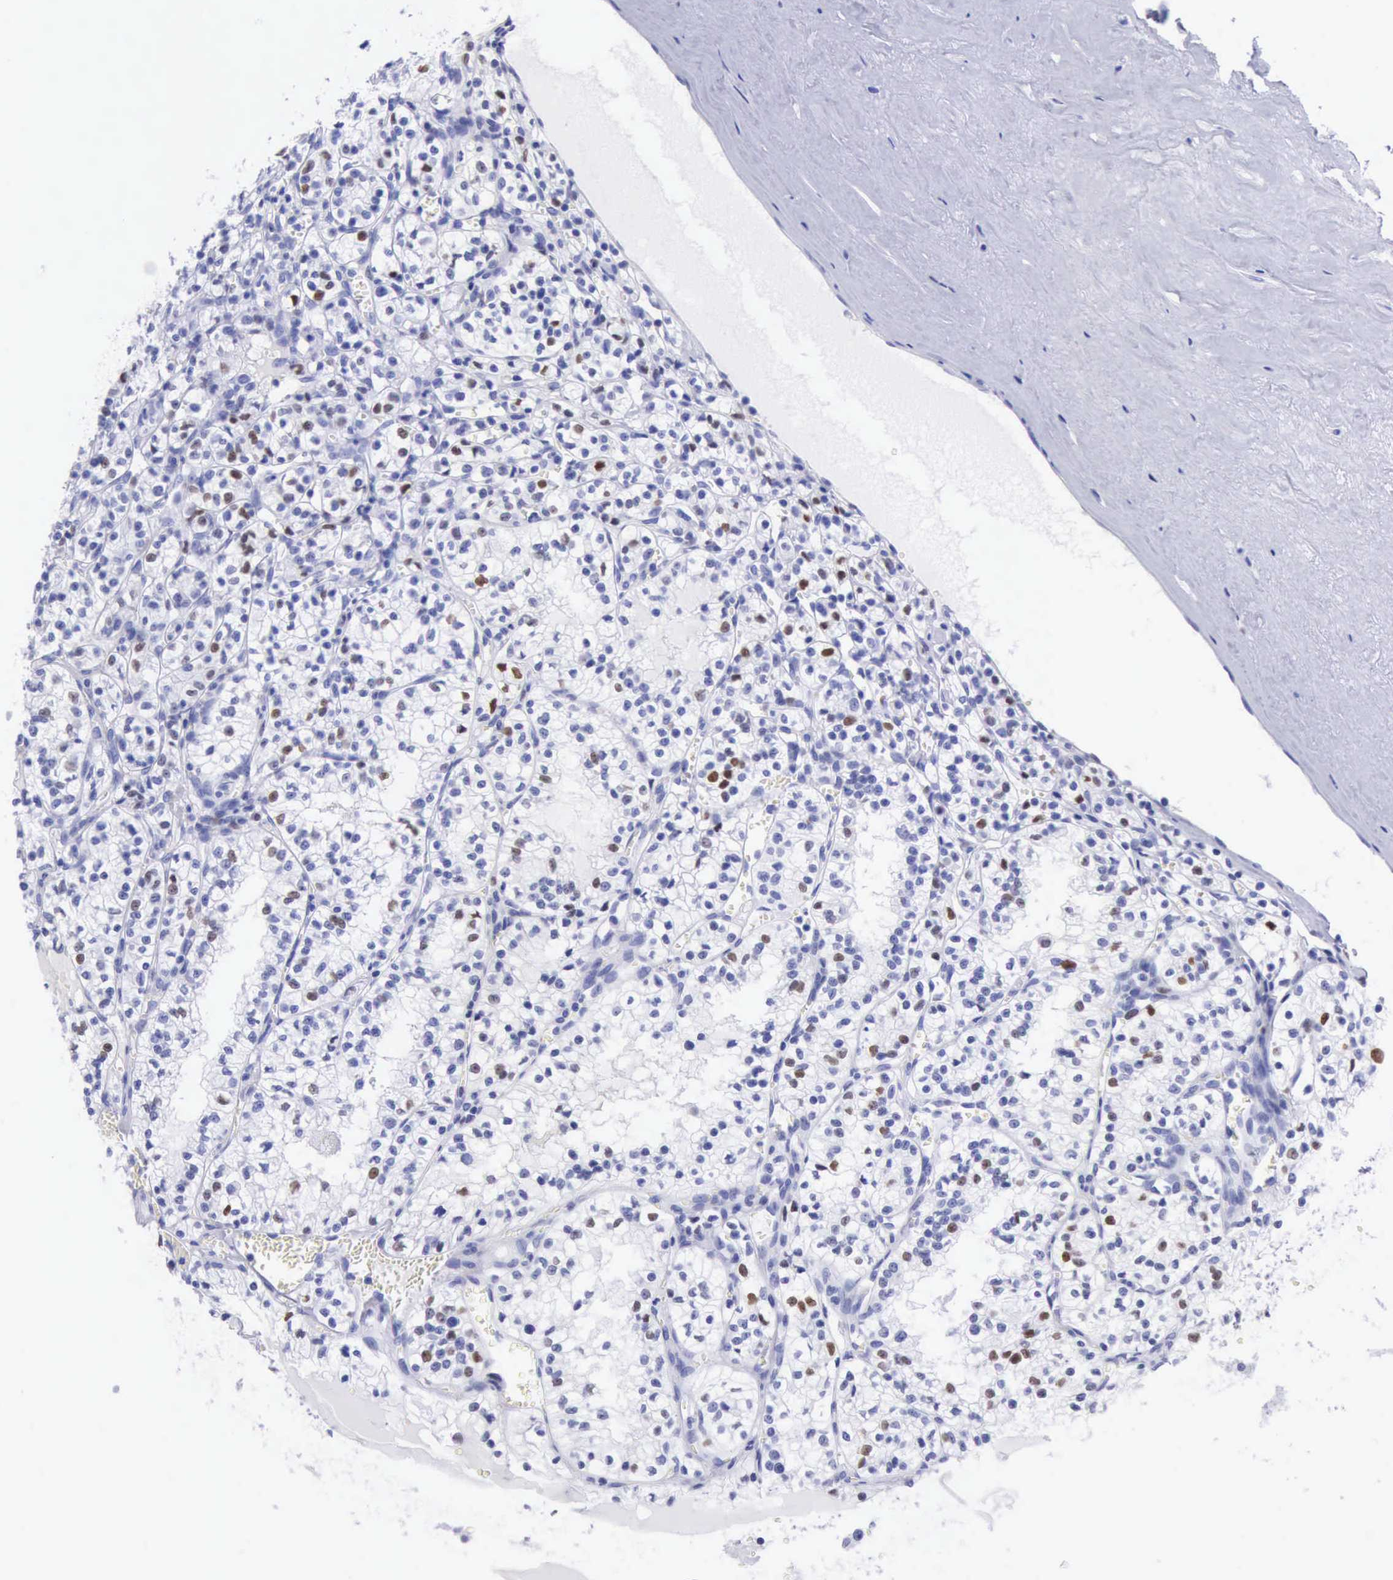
{"staining": {"intensity": "moderate", "quantity": "<25%", "location": "nuclear"}, "tissue": "renal cancer", "cell_type": "Tumor cells", "image_type": "cancer", "snomed": [{"axis": "morphology", "description": "Adenocarcinoma, NOS"}, {"axis": "topography", "description": "Kidney"}], "caption": "Immunohistochemistry (IHC) photomicrograph of human renal adenocarcinoma stained for a protein (brown), which reveals low levels of moderate nuclear expression in approximately <25% of tumor cells.", "gene": "MCM2", "patient": {"sex": "male", "age": 61}}